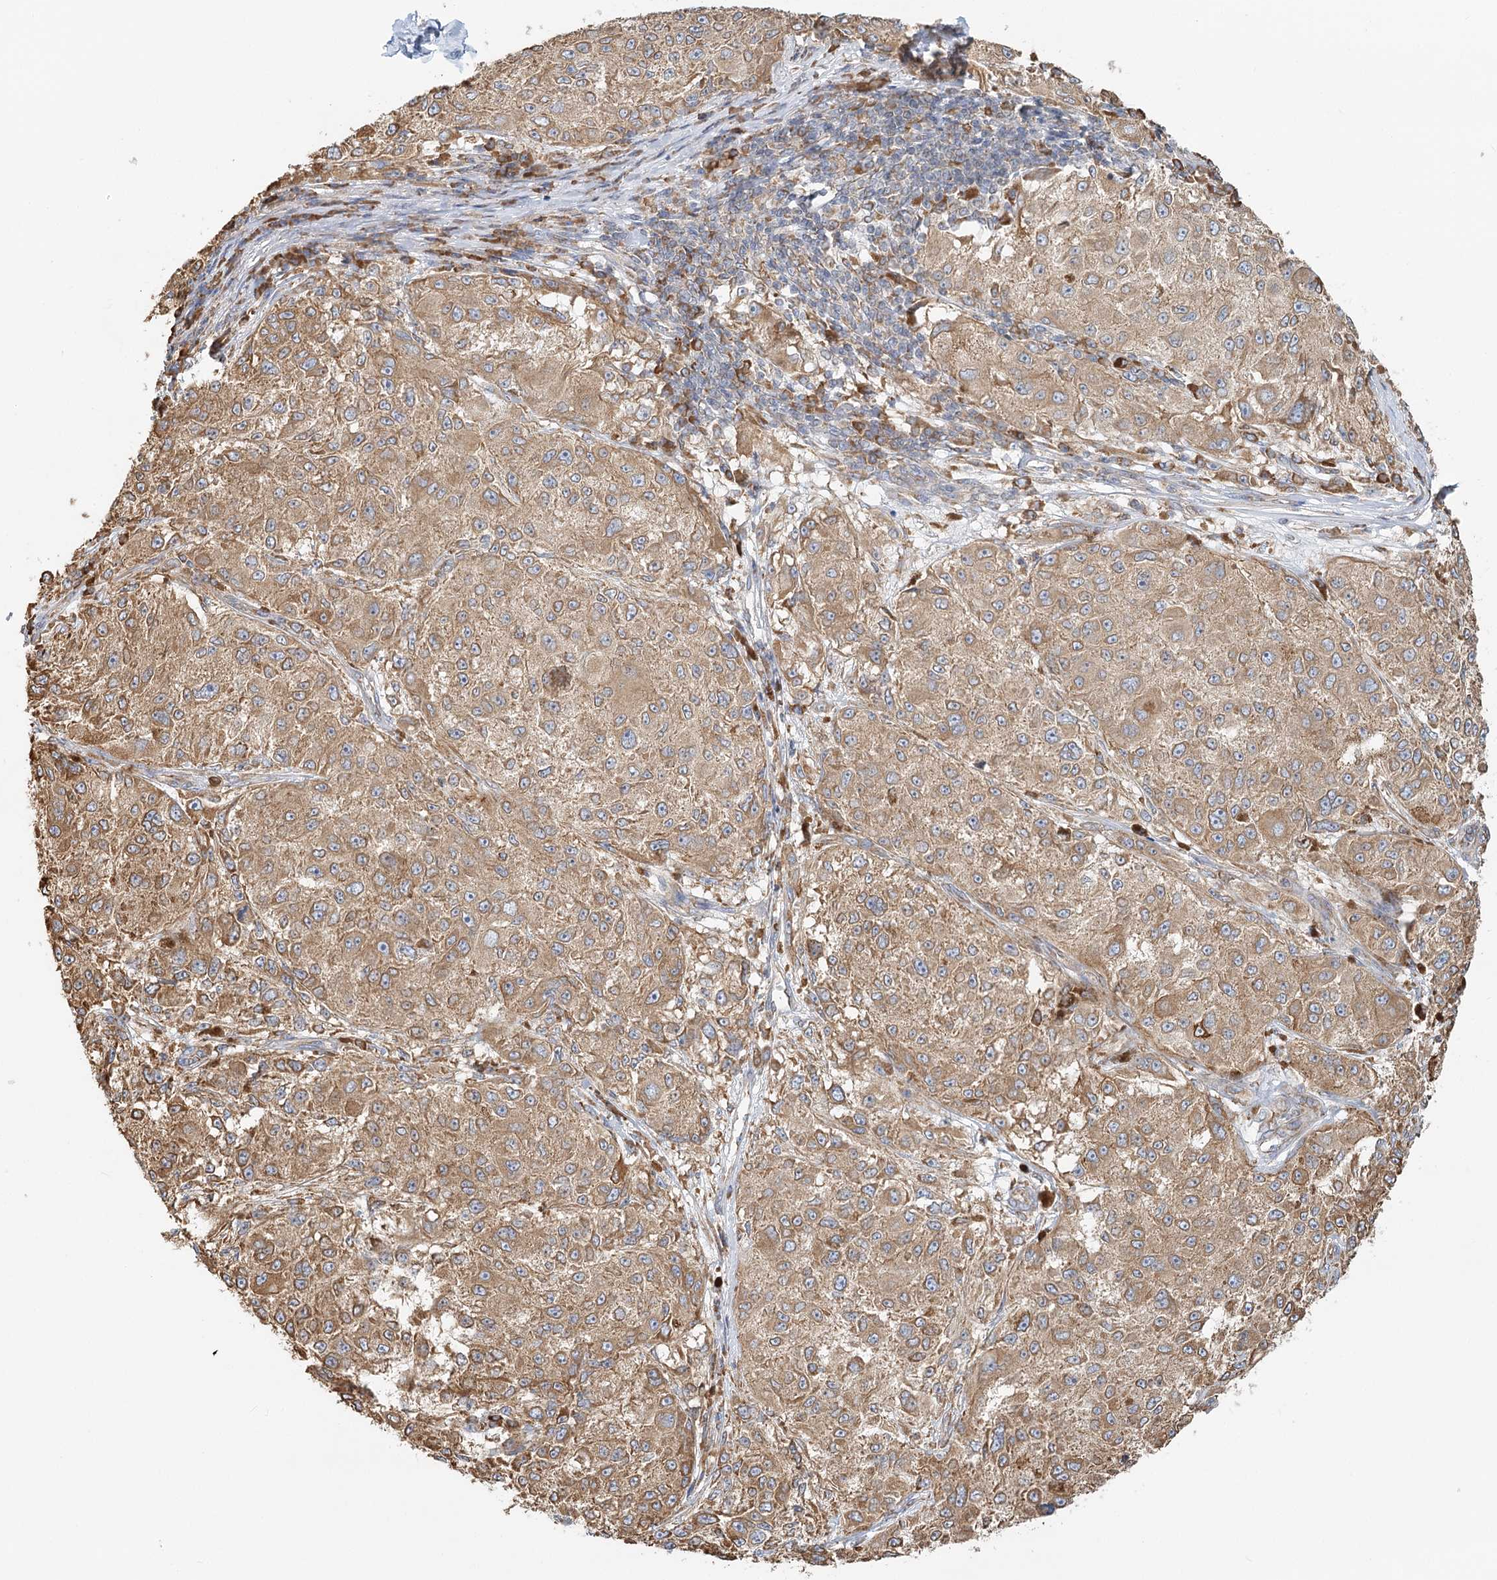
{"staining": {"intensity": "moderate", "quantity": ">75%", "location": "cytoplasmic/membranous"}, "tissue": "melanoma", "cell_type": "Tumor cells", "image_type": "cancer", "snomed": [{"axis": "morphology", "description": "Necrosis, NOS"}, {"axis": "morphology", "description": "Malignant melanoma, NOS"}, {"axis": "topography", "description": "Skin"}], "caption": "An image showing moderate cytoplasmic/membranous staining in about >75% of tumor cells in melanoma, as visualized by brown immunohistochemical staining.", "gene": "TAS1R1", "patient": {"sex": "female", "age": 87}}